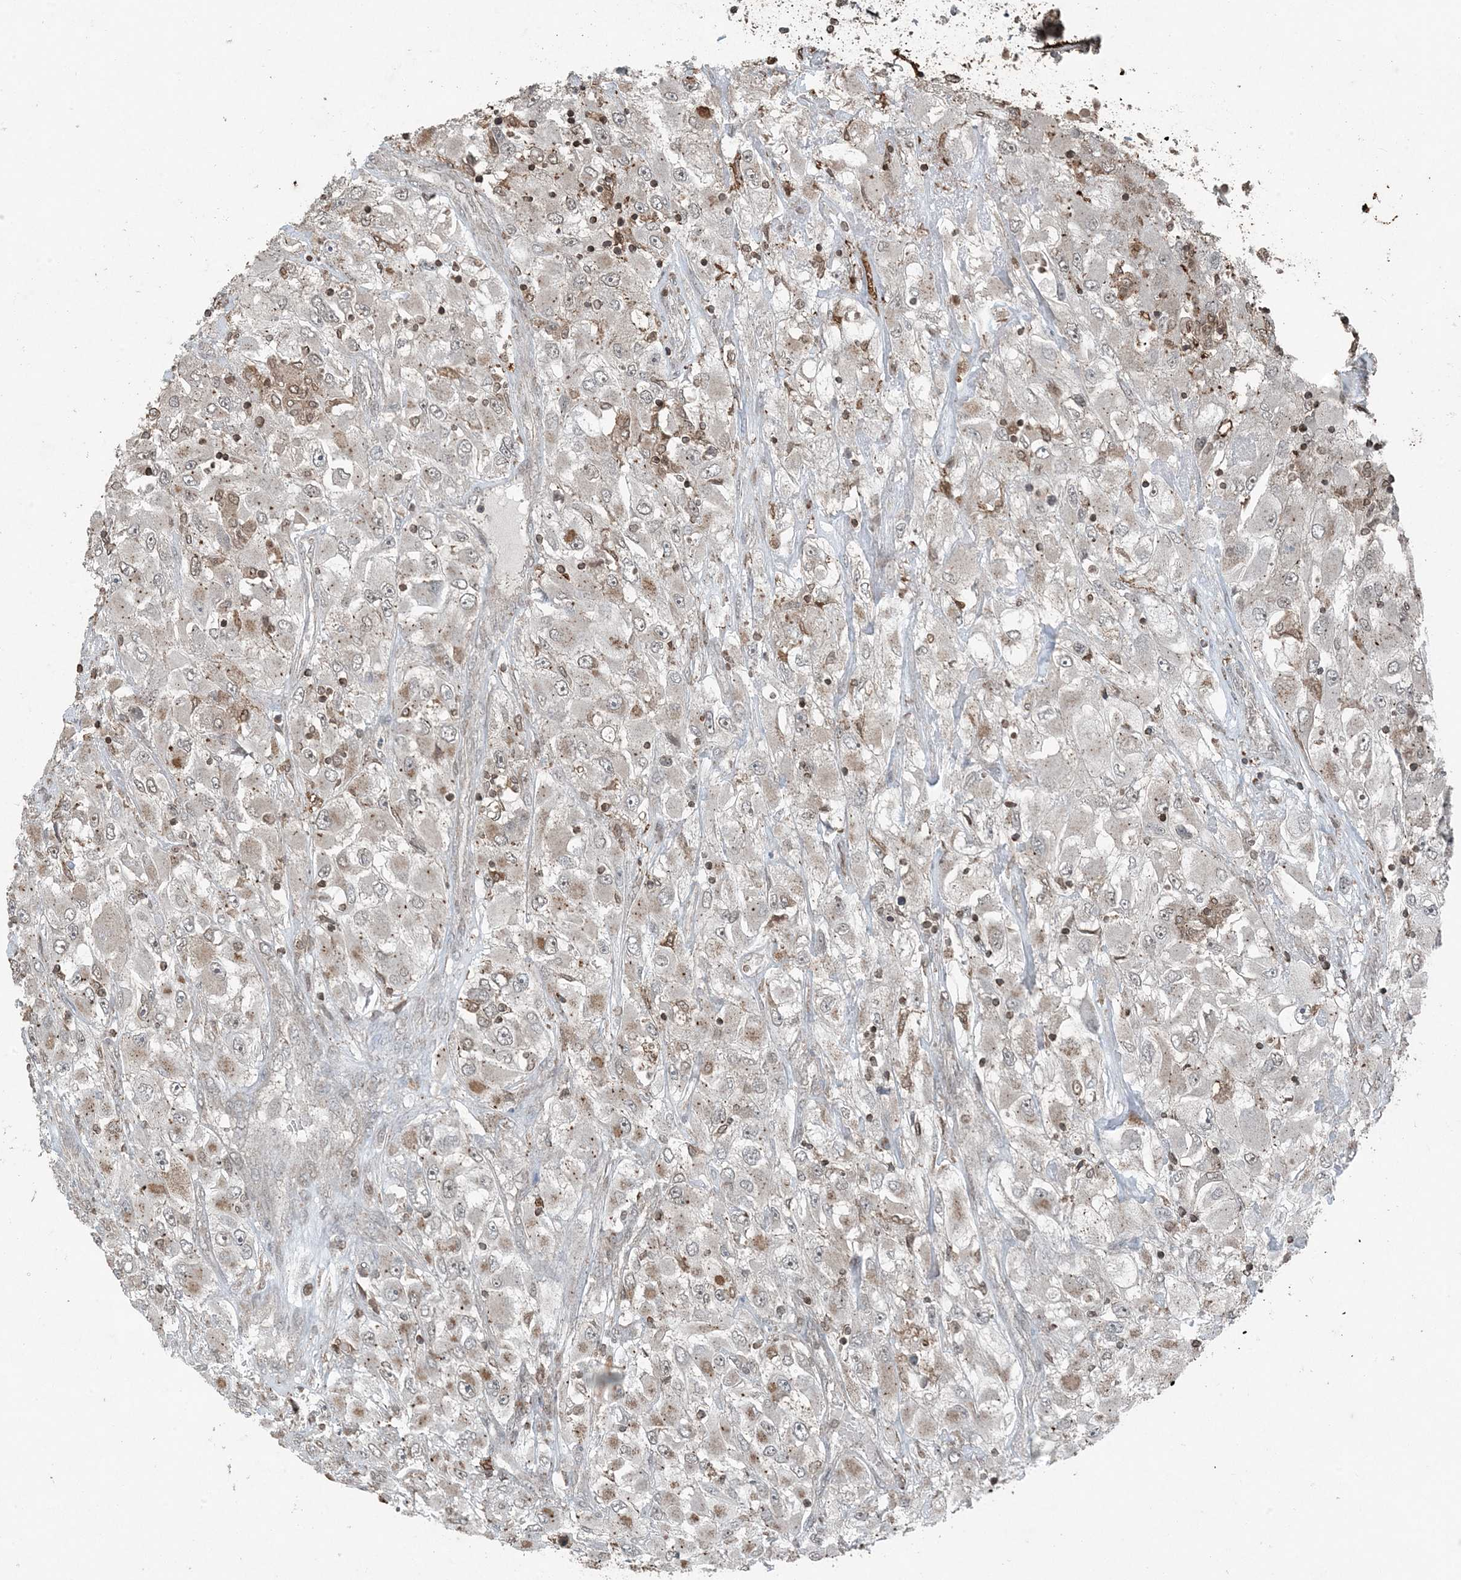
{"staining": {"intensity": "weak", "quantity": "25%-75%", "location": "cytoplasmic/membranous"}, "tissue": "renal cancer", "cell_type": "Tumor cells", "image_type": "cancer", "snomed": [{"axis": "morphology", "description": "Adenocarcinoma, NOS"}, {"axis": "topography", "description": "Kidney"}], "caption": "A photomicrograph showing weak cytoplasmic/membranous expression in about 25%-75% of tumor cells in adenocarcinoma (renal), as visualized by brown immunohistochemical staining.", "gene": "GNL1", "patient": {"sex": "female", "age": 52}}